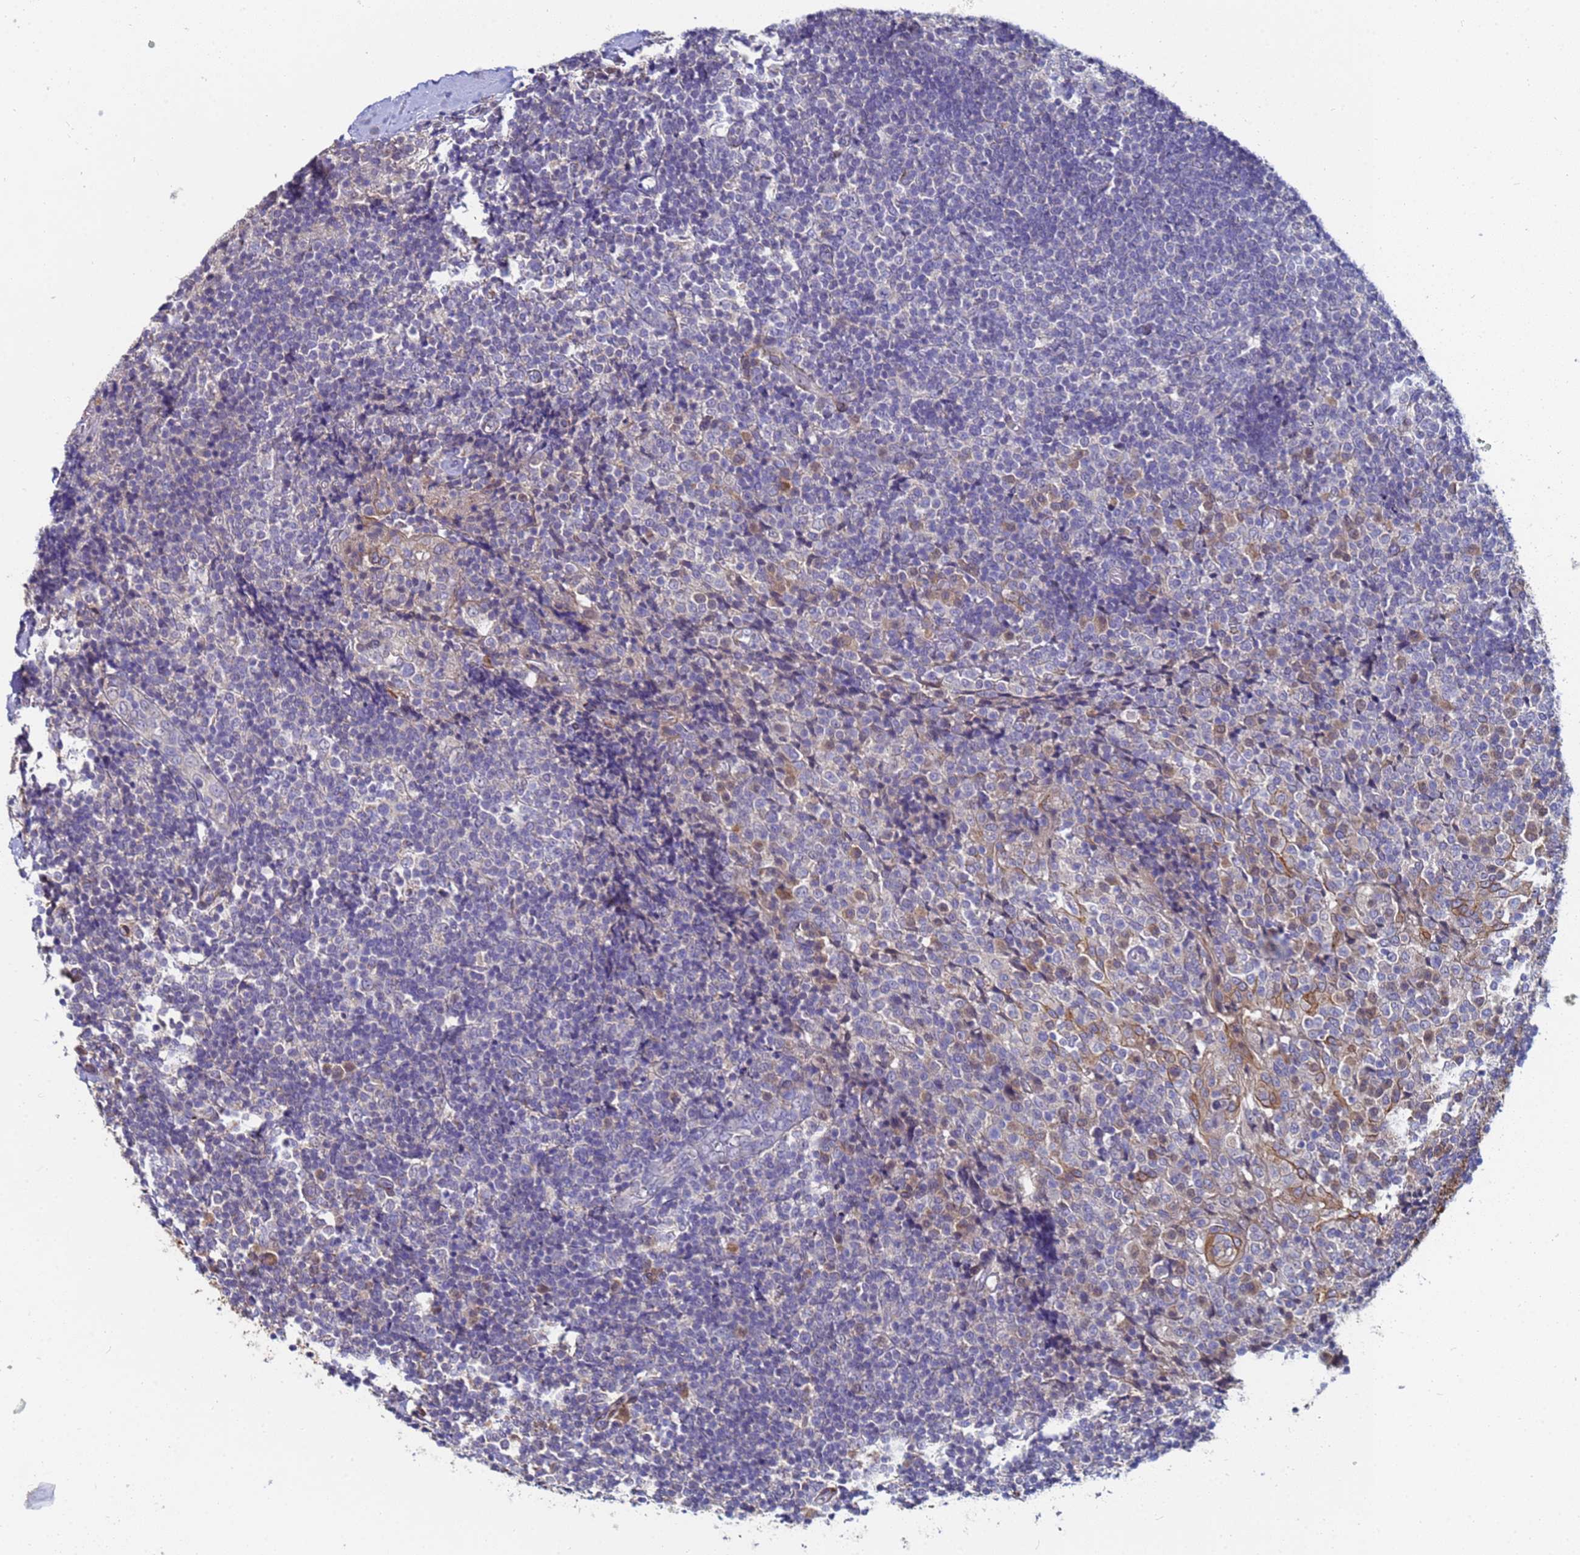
{"staining": {"intensity": "moderate", "quantity": "<25%", "location": "cytoplasmic/membranous"}, "tissue": "tonsil", "cell_type": "Non-germinal center cells", "image_type": "normal", "snomed": [{"axis": "morphology", "description": "Normal tissue, NOS"}, {"axis": "topography", "description": "Tonsil"}], "caption": "Immunohistochemical staining of normal human tonsil shows <25% levels of moderate cytoplasmic/membranous protein positivity in approximately <25% of non-germinal center cells. (IHC, brightfield microscopy, high magnification).", "gene": "C5orf34", "patient": {"sex": "female", "age": 19}}